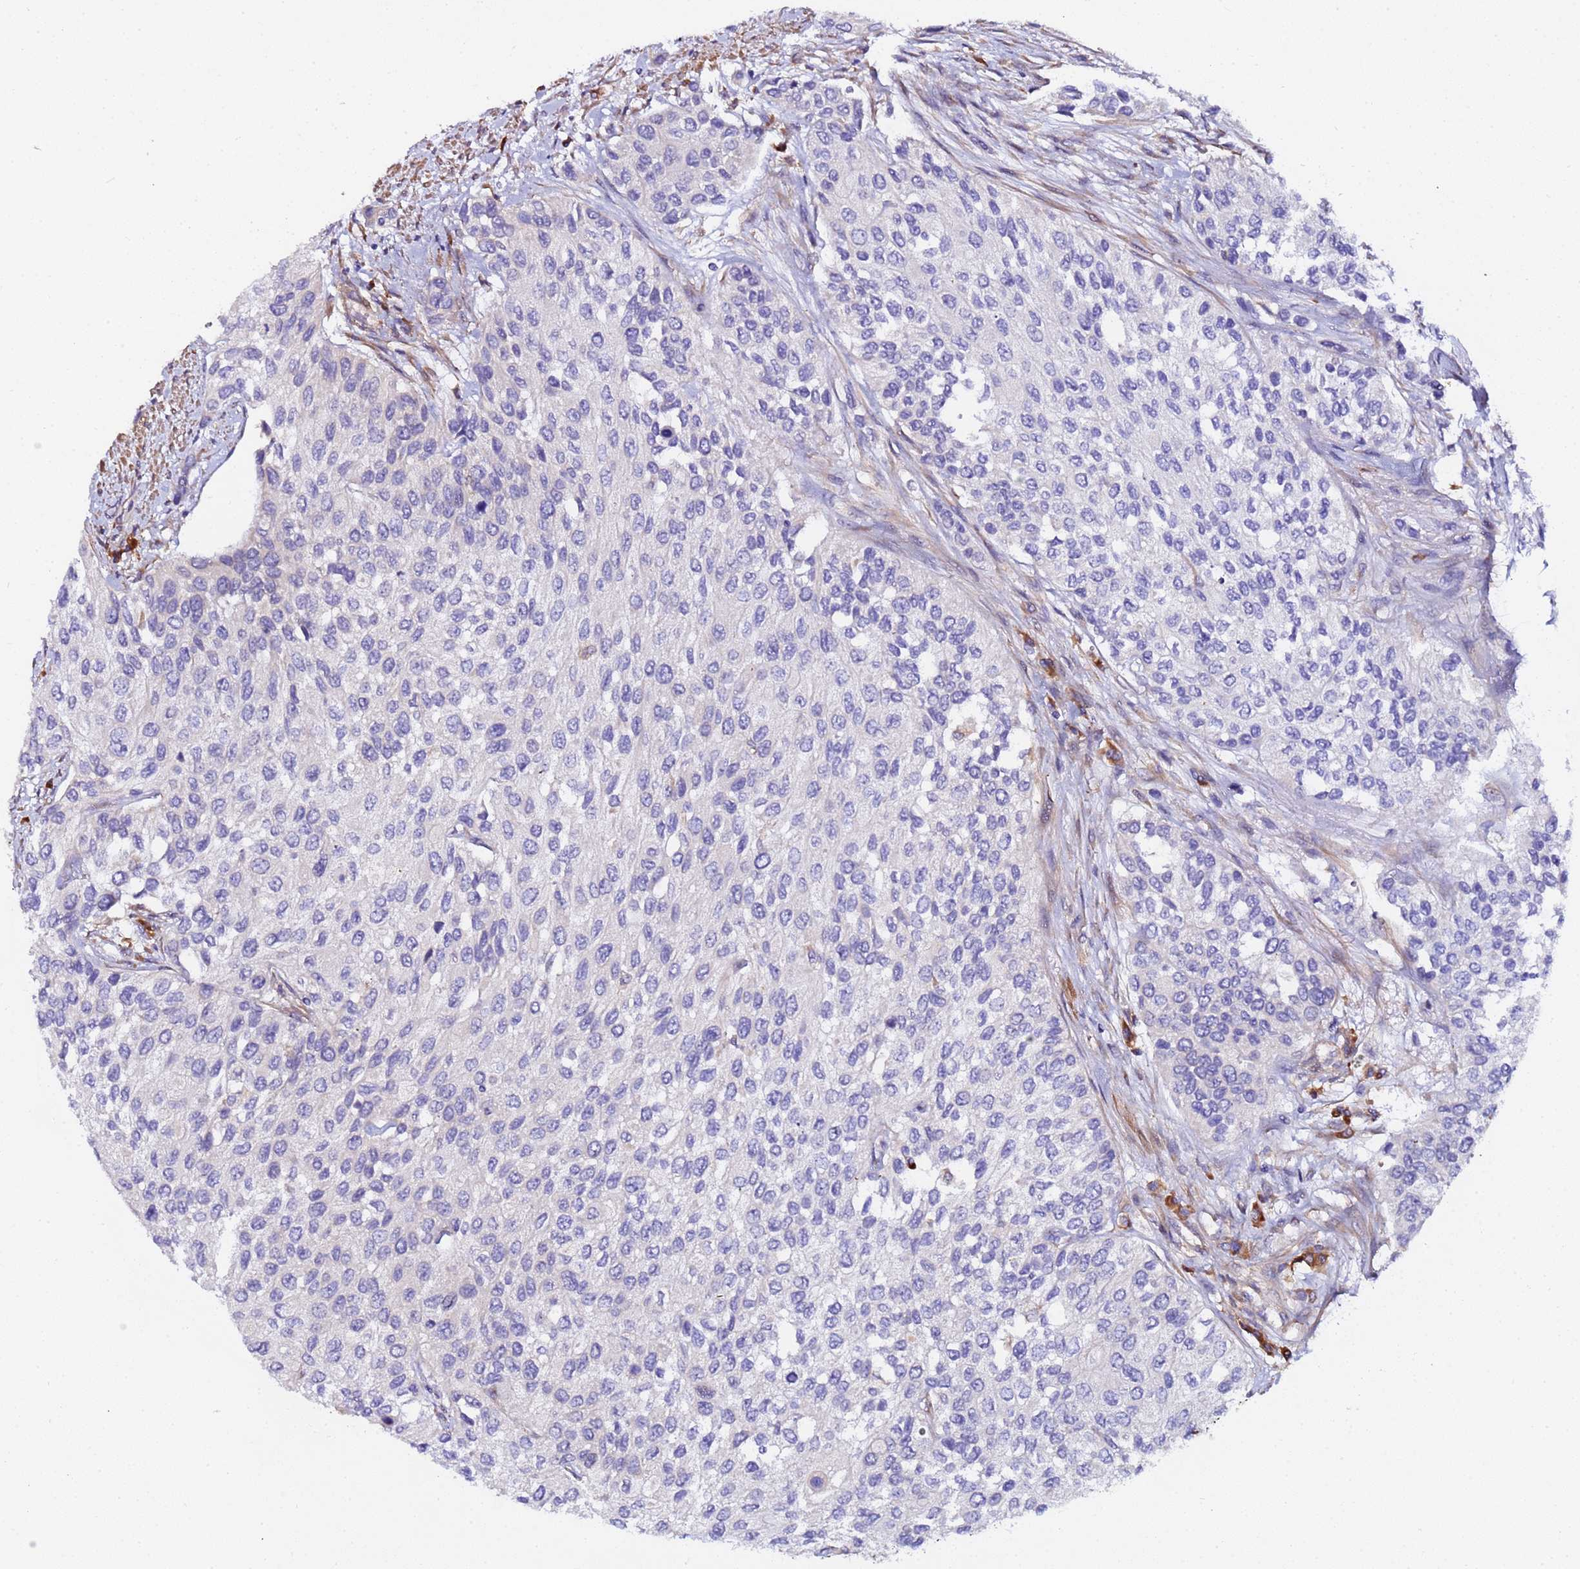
{"staining": {"intensity": "negative", "quantity": "none", "location": "none"}, "tissue": "urothelial cancer", "cell_type": "Tumor cells", "image_type": "cancer", "snomed": [{"axis": "morphology", "description": "Normal tissue, NOS"}, {"axis": "morphology", "description": "Urothelial carcinoma, High grade"}, {"axis": "topography", "description": "Vascular tissue"}, {"axis": "topography", "description": "Urinary bladder"}], "caption": "The histopathology image exhibits no significant staining in tumor cells of urothelial cancer.", "gene": "JRKL", "patient": {"sex": "female", "age": 56}}